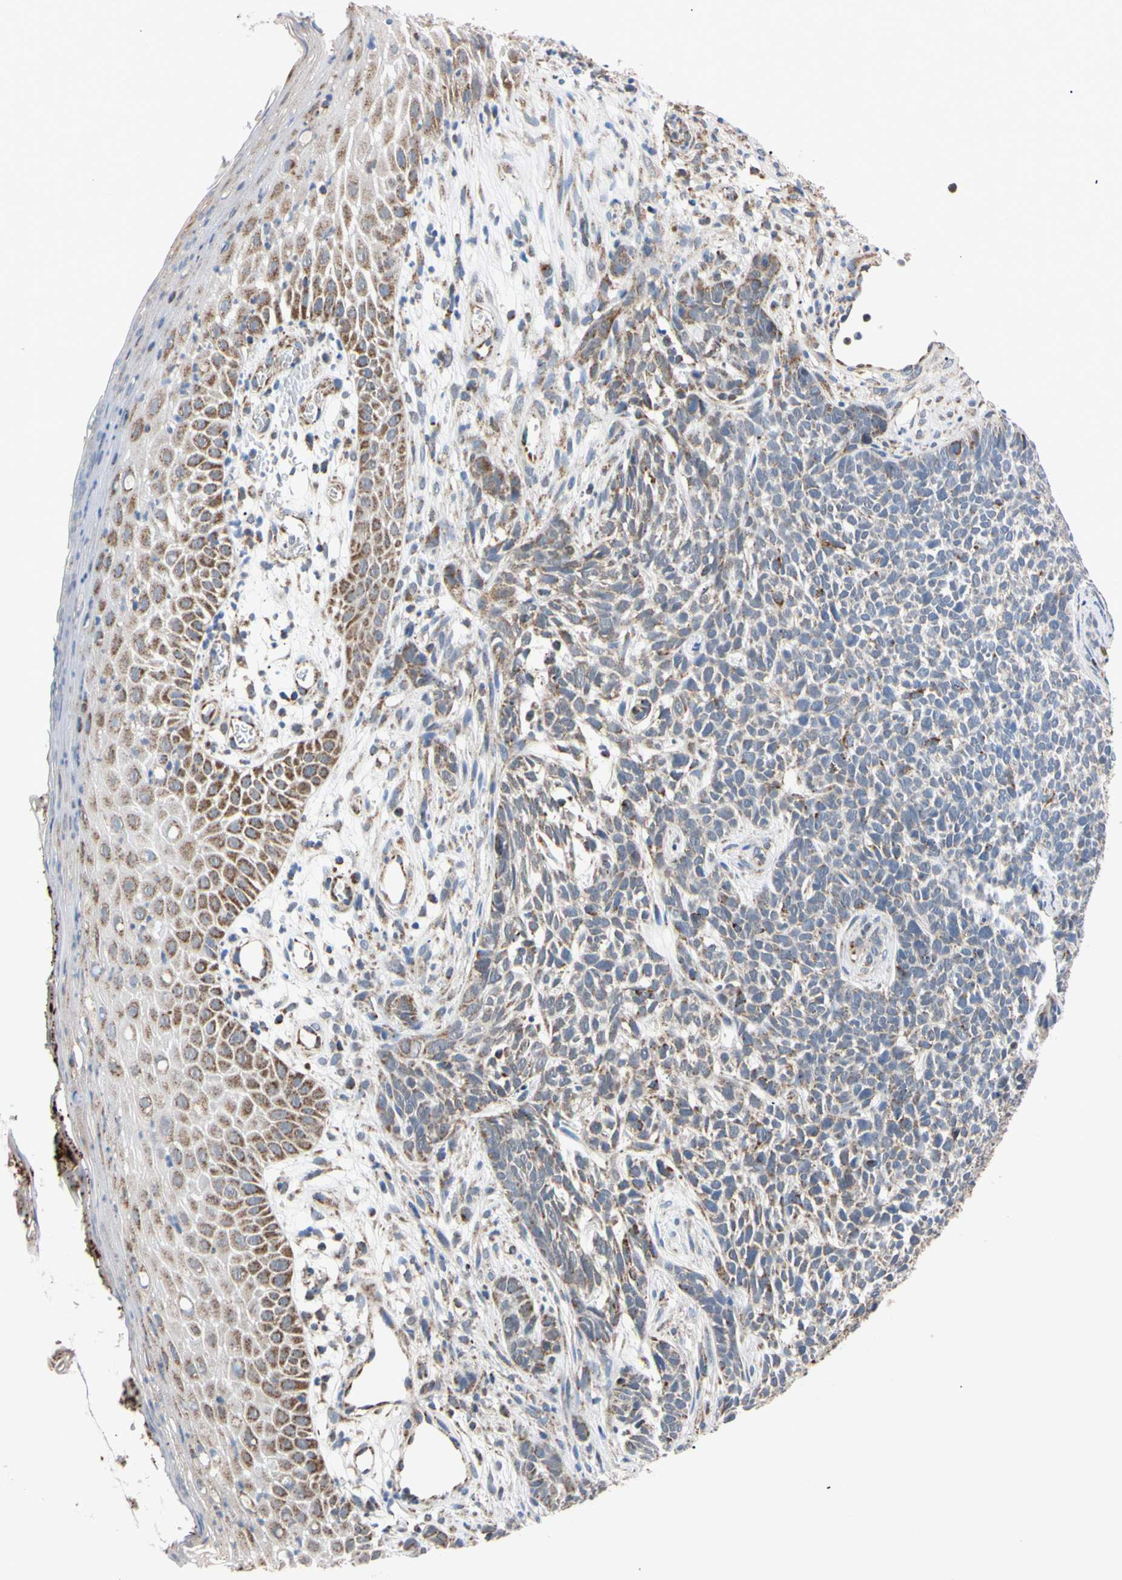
{"staining": {"intensity": "weak", "quantity": "<25%", "location": "cytoplasmic/membranous"}, "tissue": "skin cancer", "cell_type": "Tumor cells", "image_type": "cancer", "snomed": [{"axis": "morphology", "description": "Basal cell carcinoma"}, {"axis": "topography", "description": "Skin"}], "caption": "Tumor cells are negative for protein expression in human basal cell carcinoma (skin).", "gene": "CLPP", "patient": {"sex": "female", "age": 84}}